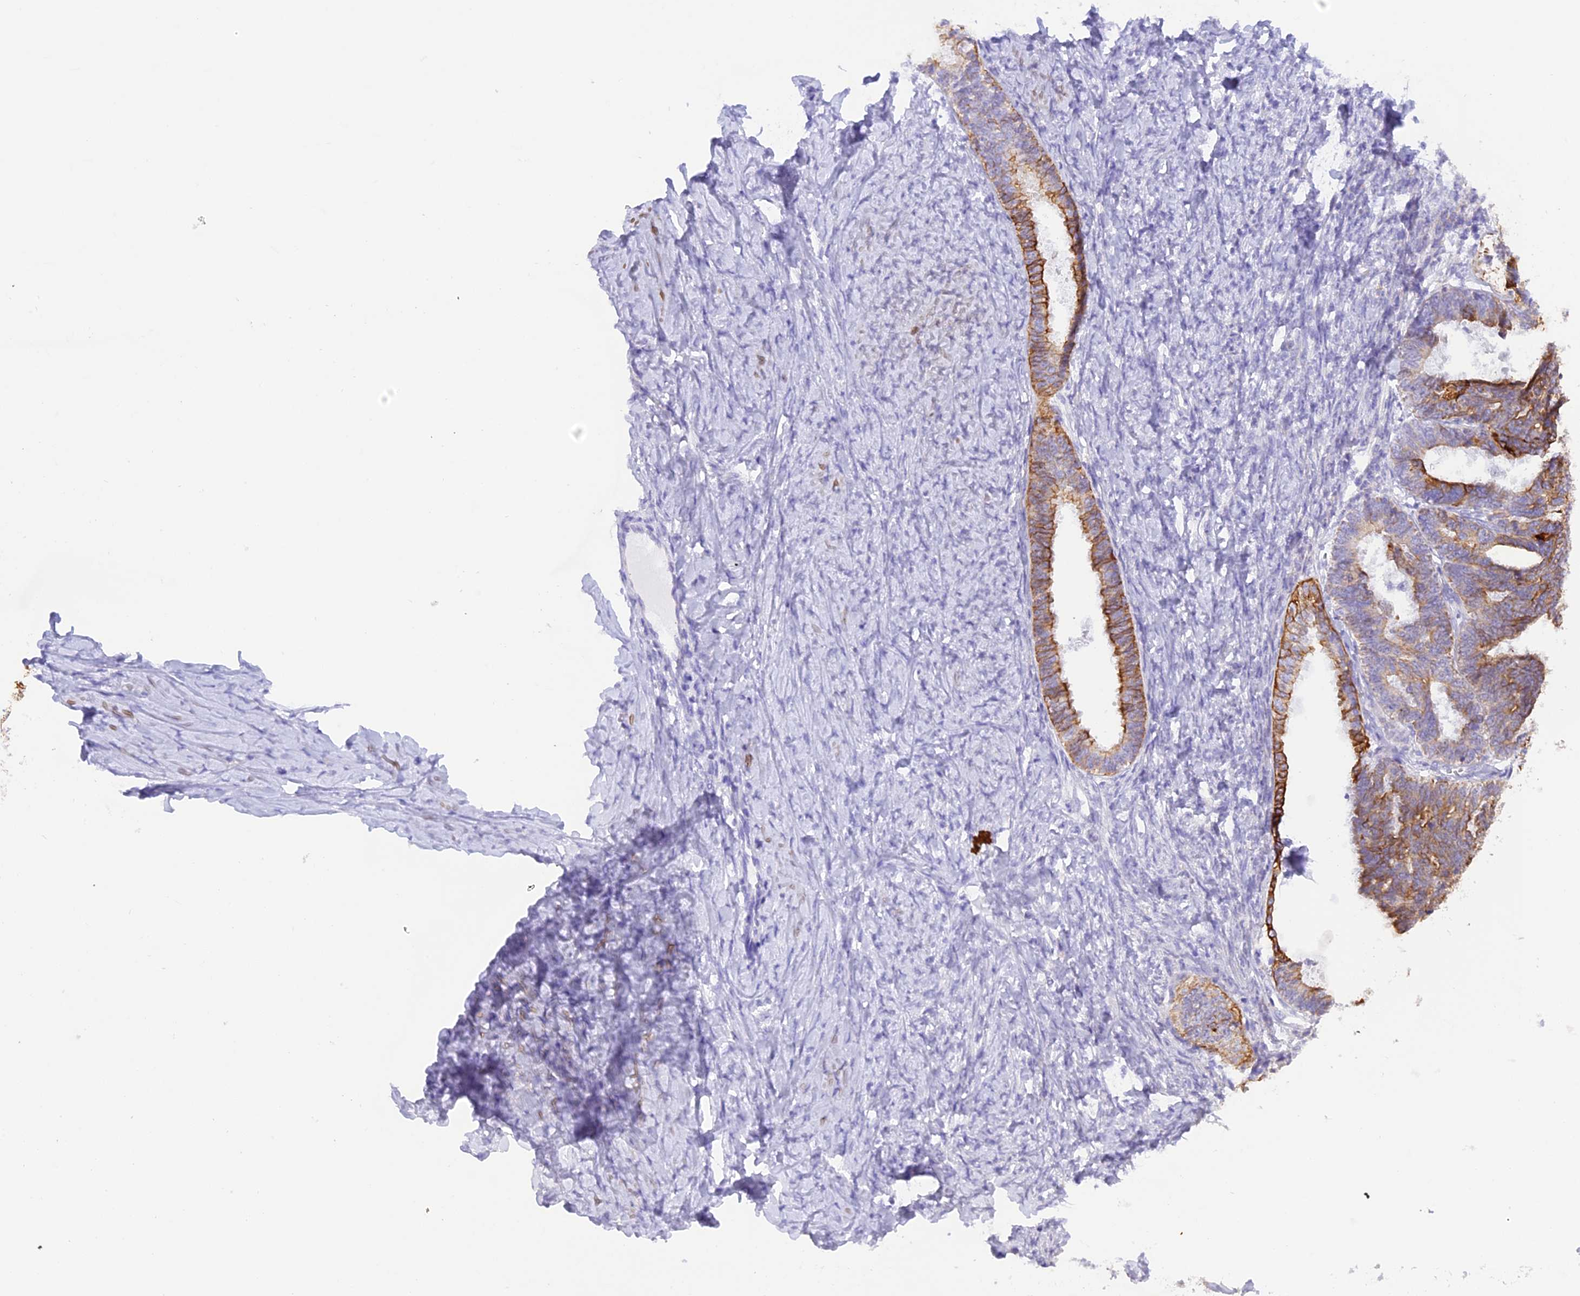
{"staining": {"intensity": "moderate", "quantity": ">75%", "location": "cytoplasmic/membranous"}, "tissue": "ovarian cancer", "cell_type": "Tumor cells", "image_type": "cancer", "snomed": [{"axis": "morphology", "description": "Cystadenocarcinoma, serous, NOS"}, {"axis": "topography", "description": "Ovary"}], "caption": "Immunohistochemical staining of ovarian cancer (serous cystadenocarcinoma) reveals medium levels of moderate cytoplasmic/membranous protein staining in approximately >75% of tumor cells.", "gene": "PKIA", "patient": {"sex": "female", "age": 79}}